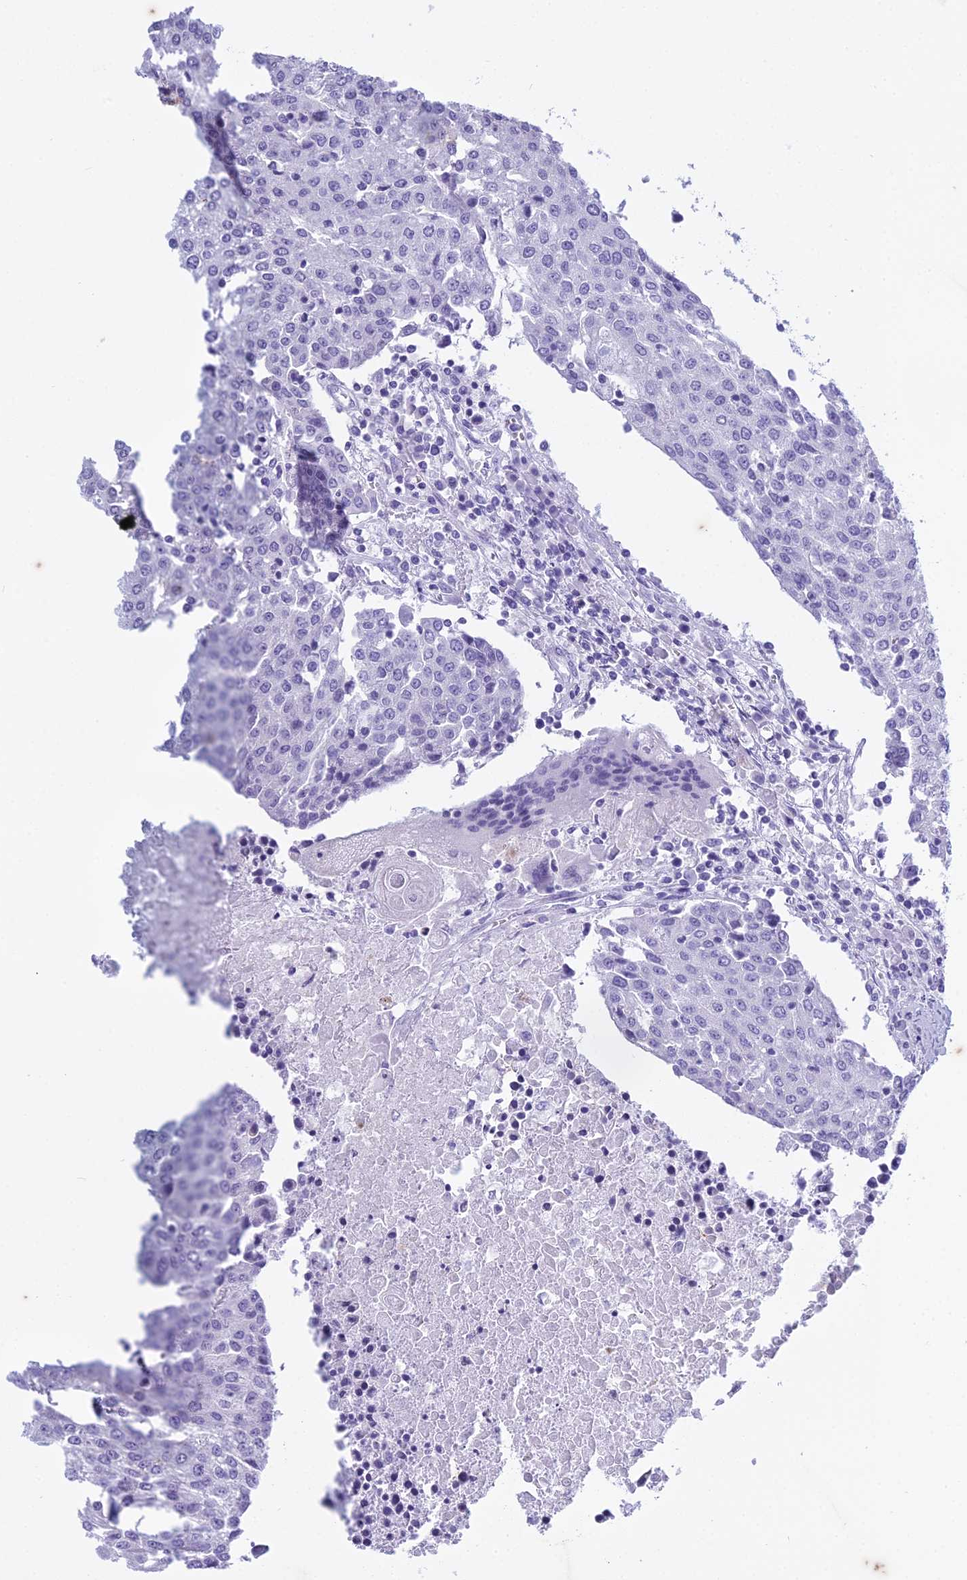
{"staining": {"intensity": "negative", "quantity": "none", "location": "none"}, "tissue": "urothelial cancer", "cell_type": "Tumor cells", "image_type": "cancer", "snomed": [{"axis": "morphology", "description": "Urothelial carcinoma, High grade"}, {"axis": "topography", "description": "Urinary bladder"}], "caption": "DAB immunohistochemical staining of human urothelial cancer exhibits no significant expression in tumor cells.", "gene": "HMGB4", "patient": {"sex": "female", "age": 85}}